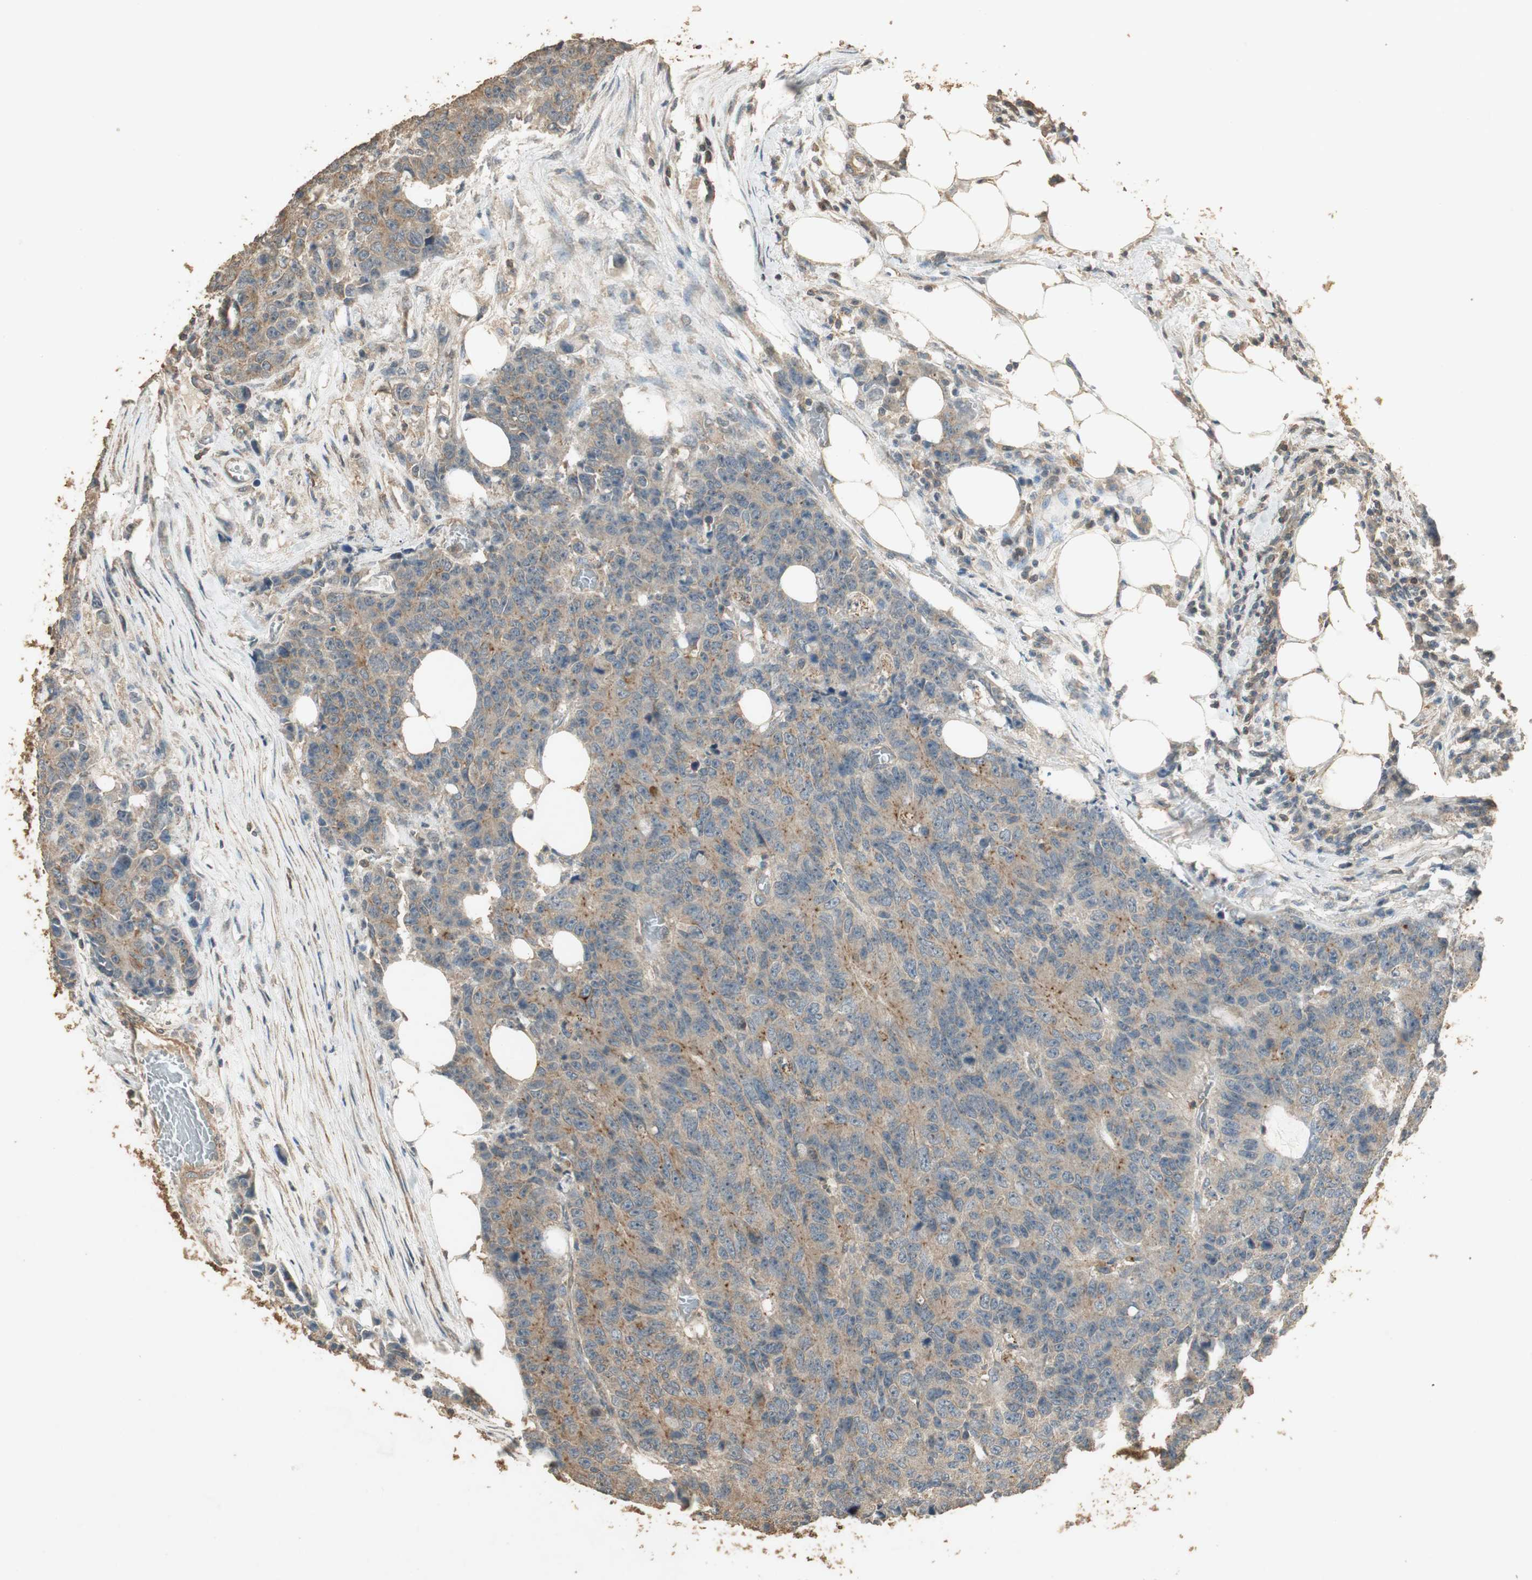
{"staining": {"intensity": "weak", "quantity": "25%-75%", "location": "cytoplasmic/membranous"}, "tissue": "colorectal cancer", "cell_type": "Tumor cells", "image_type": "cancer", "snomed": [{"axis": "morphology", "description": "Adenocarcinoma, NOS"}, {"axis": "topography", "description": "Colon"}], "caption": "Colorectal adenocarcinoma was stained to show a protein in brown. There is low levels of weak cytoplasmic/membranous expression in about 25%-75% of tumor cells.", "gene": "USP2", "patient": {"sex": "female", "age": 86}}